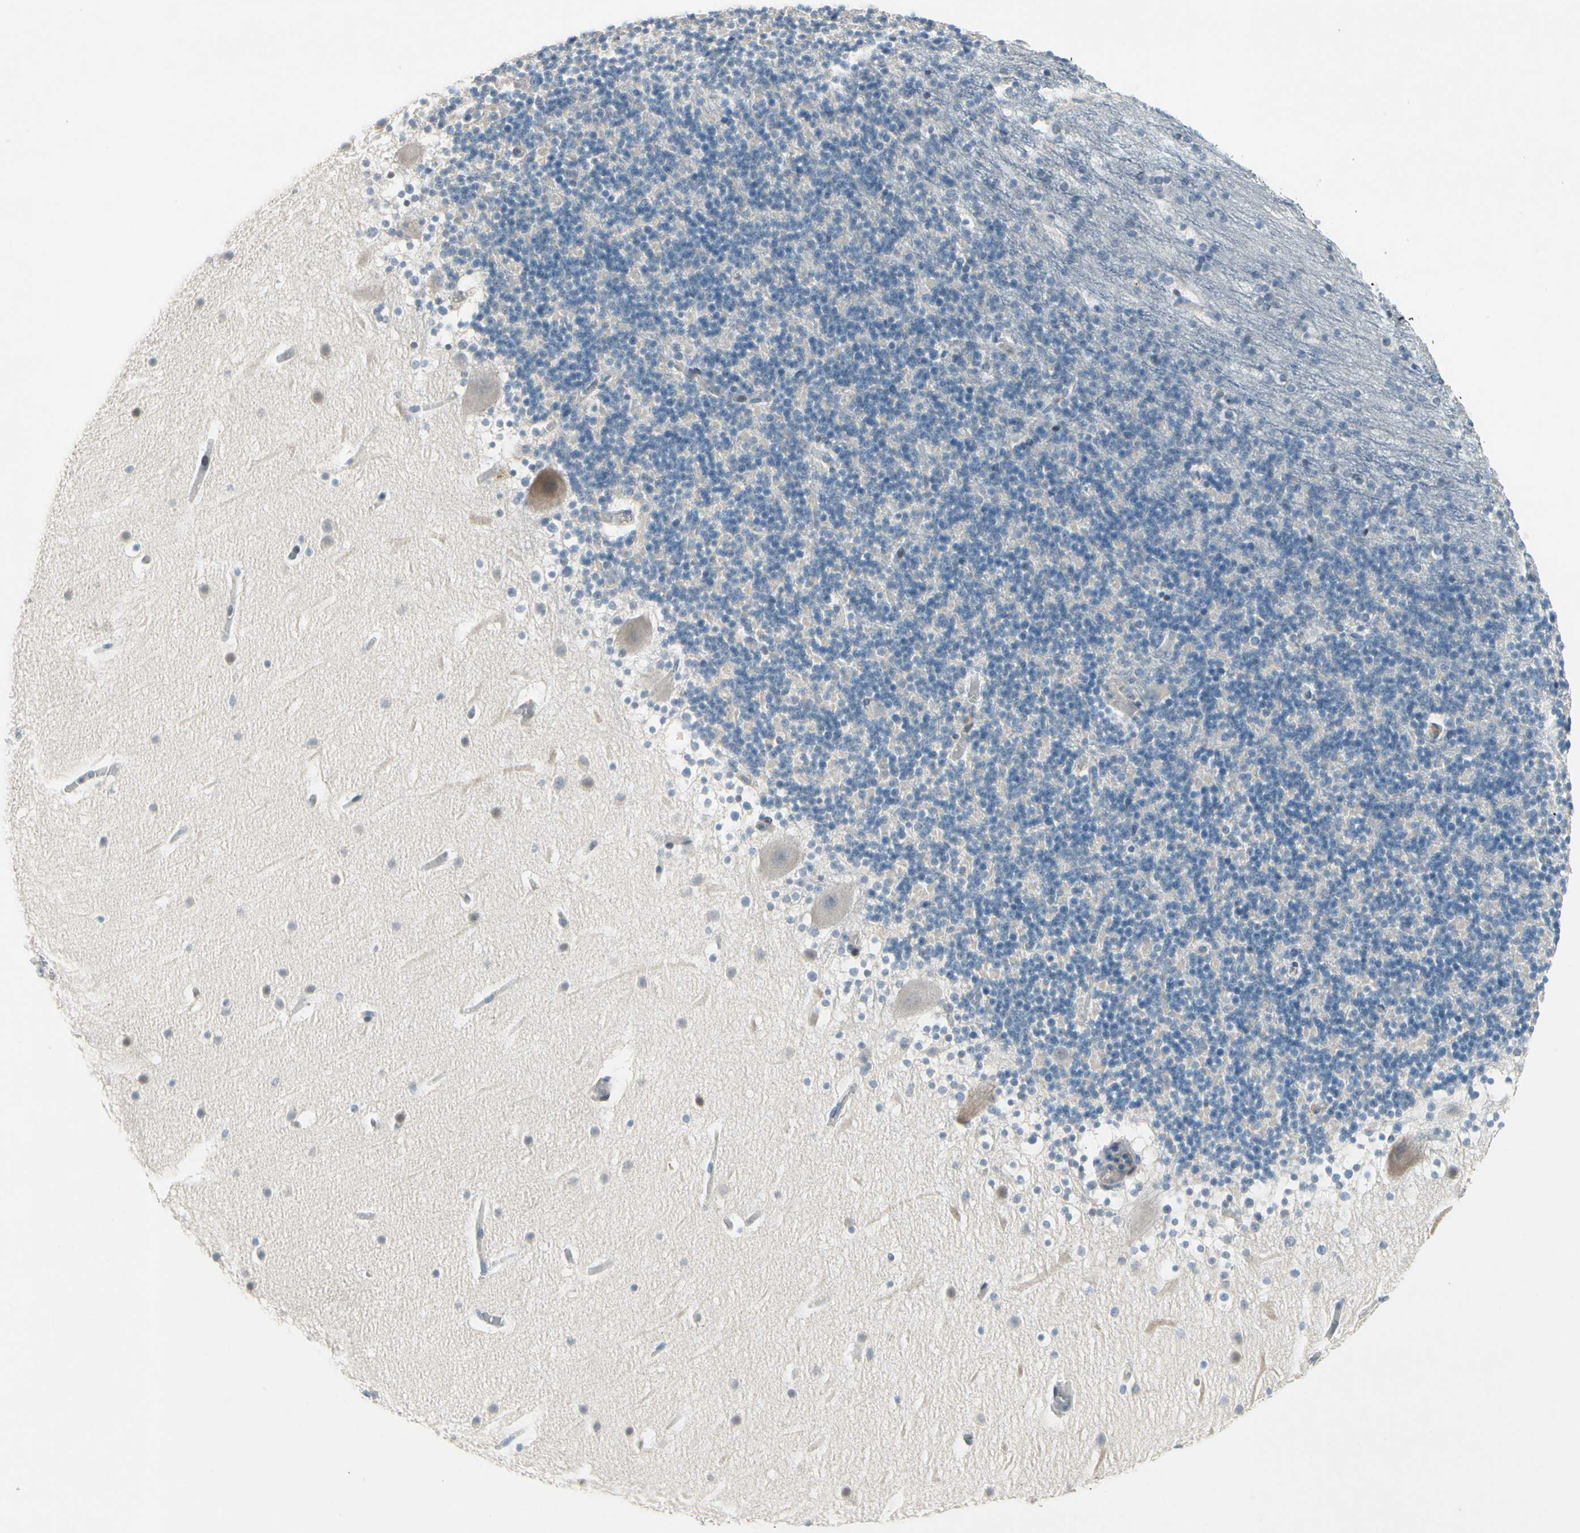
{"staining": {"intensity": "negative", "quantity": "none", "location": "none"}, "tissue": "cerebellum", "cell_type": "Cells in granular layer", "image_type": "normal", "snomed": [{"axis": "morphology", "description": "Normal tissue, NOS"}, {"axis": "topography", "description": "Cerebellum"}], "caption": "This is an IHC photomicrograph of unremarkable human cerebellum. There is no expression in cells in granular layer.", "gene": "PIP5K1B", "patient": {"sex": "male", "age": 45}}